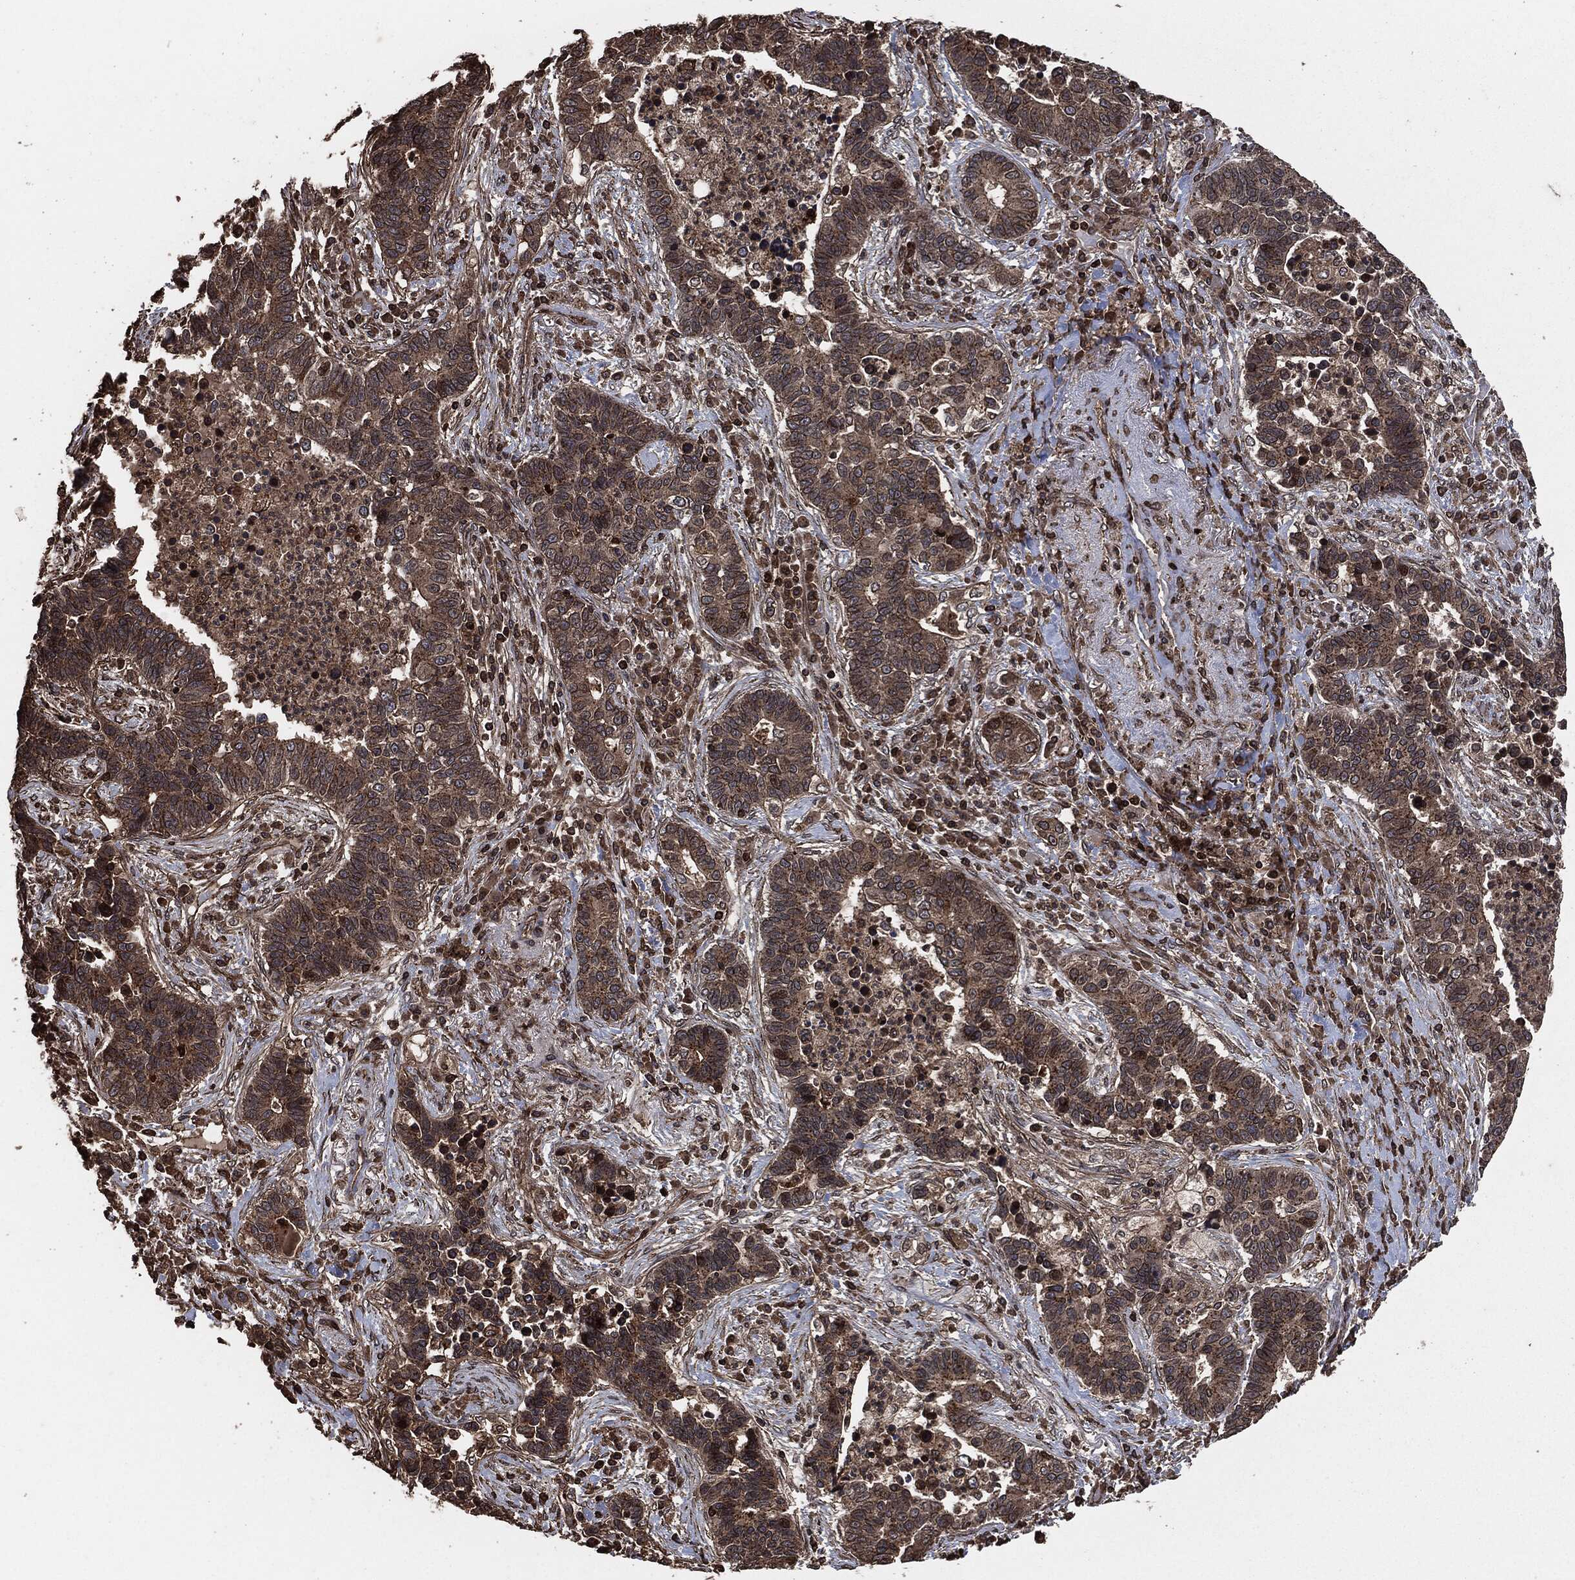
{"staining": {"intensity": "weak", "quantity": ">75%", "location": "cytoplasmic/membranous"}, "tissue": "lung cancer", "cell_type": "Tumor cells", "image_type": "cancer", "snomed": [{"axis": "morphology", "description": "Adenocarcinoma, NOS"}, {"axis": "topography", "description": "Lung"}], "caption": "The photomicrograph demonstrates staining of lung cancer, revealing weak cytoplasmic/membranous protein staining (brown color) within tumor cells.", "gene": "IFIT1", "patient": {"sex": "female", "age": 57}}